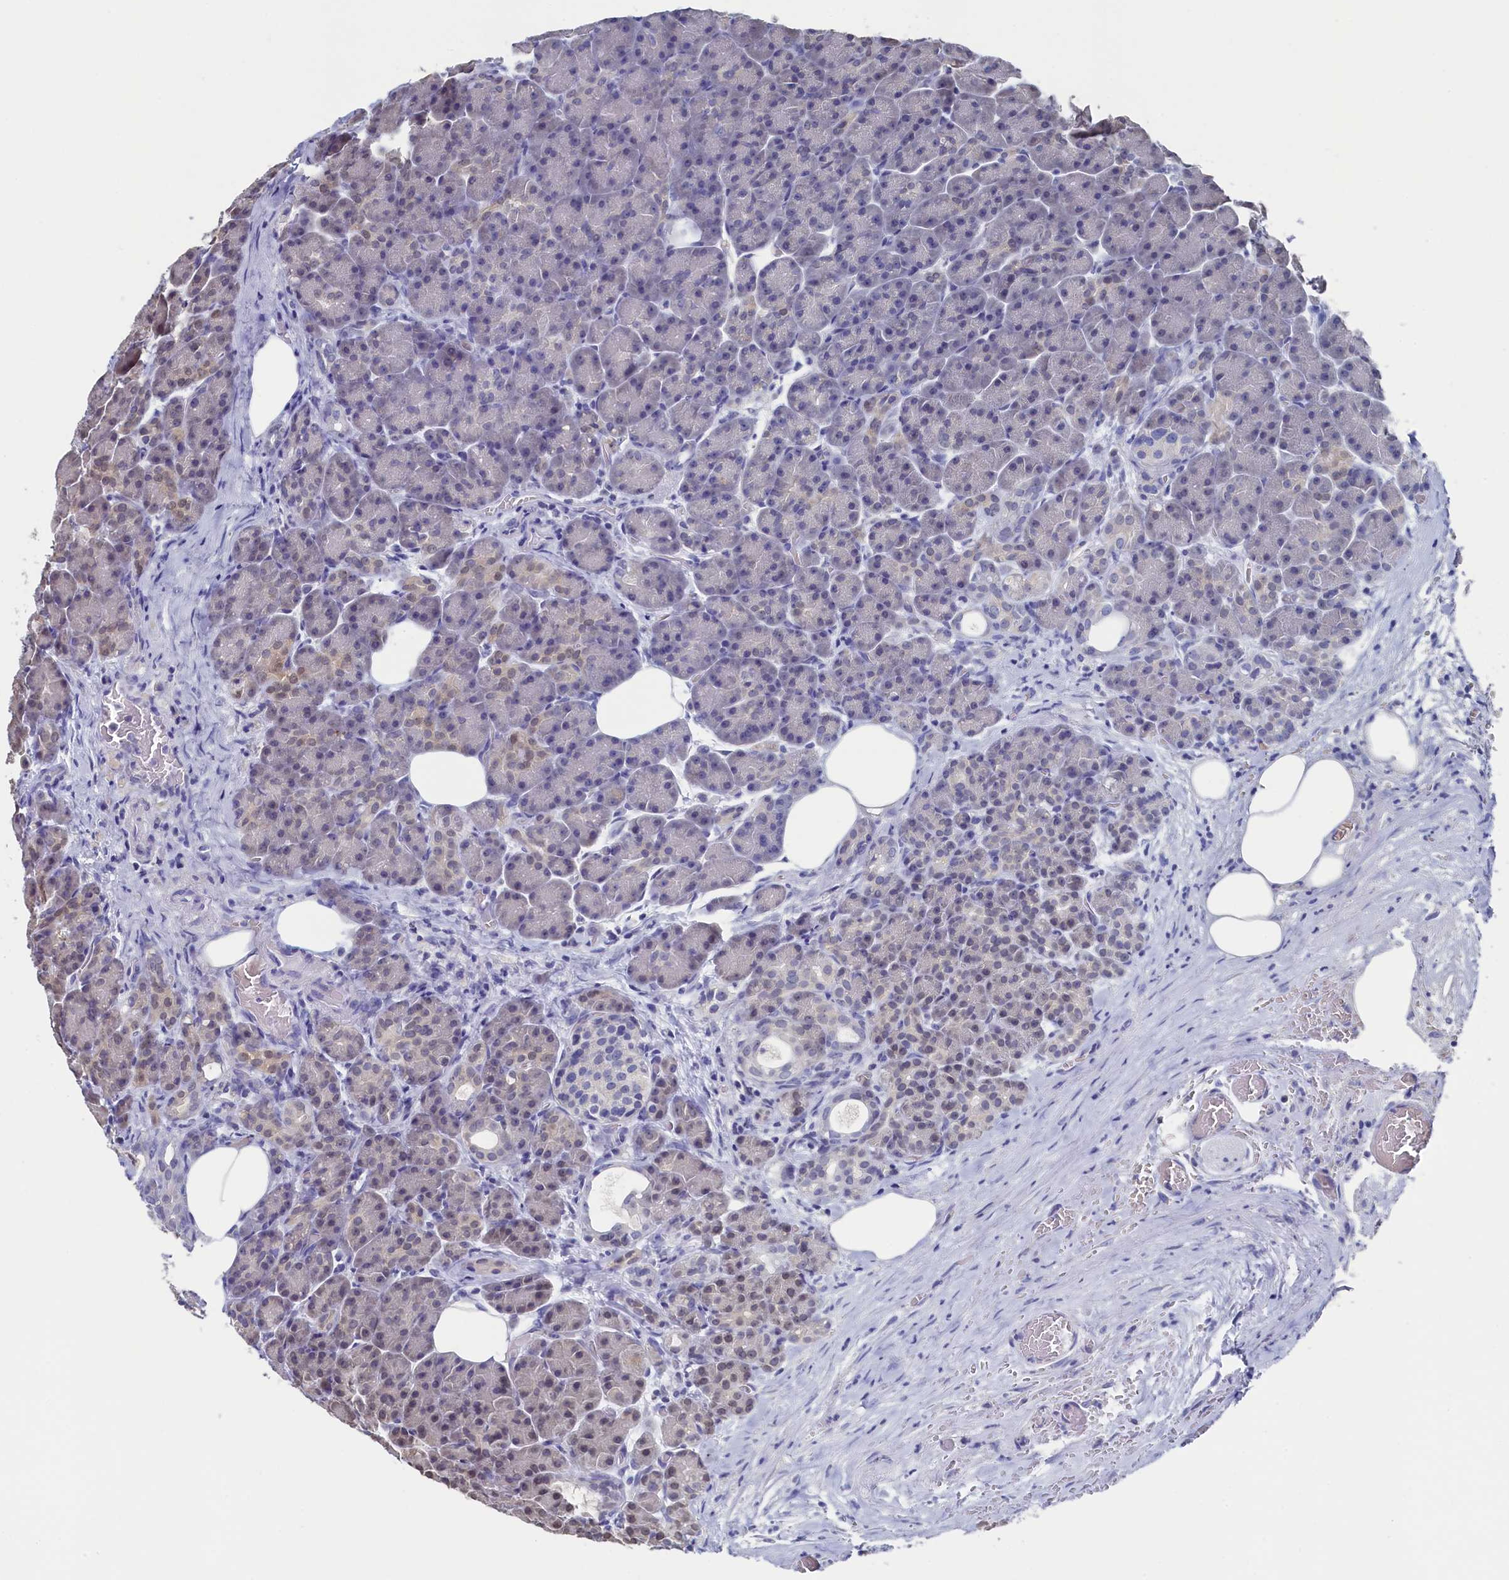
{"staining": {"intensity": "moderate", "quantity": "<25%", "location": "cytoplasmic/membranous,nuclear"}, "tissue": "pancreas", "cell_type": "Exocrine glandular cells", "image_type": "normal", "snomed": [{"axis": "morphology", "description": "Normal tissue, NOS"}, {"axis": "topography", "description": "Pancreas"}], "caption": "Moderate cytoplasmic/membranous,nuclear expression for a protein is appreciated in about <25% of exocrine glandular cells of unremarkable pancreas using immunohistochemistry.", "gene": "C11orf54", "patient": {"sex": "male", "age": 63}}